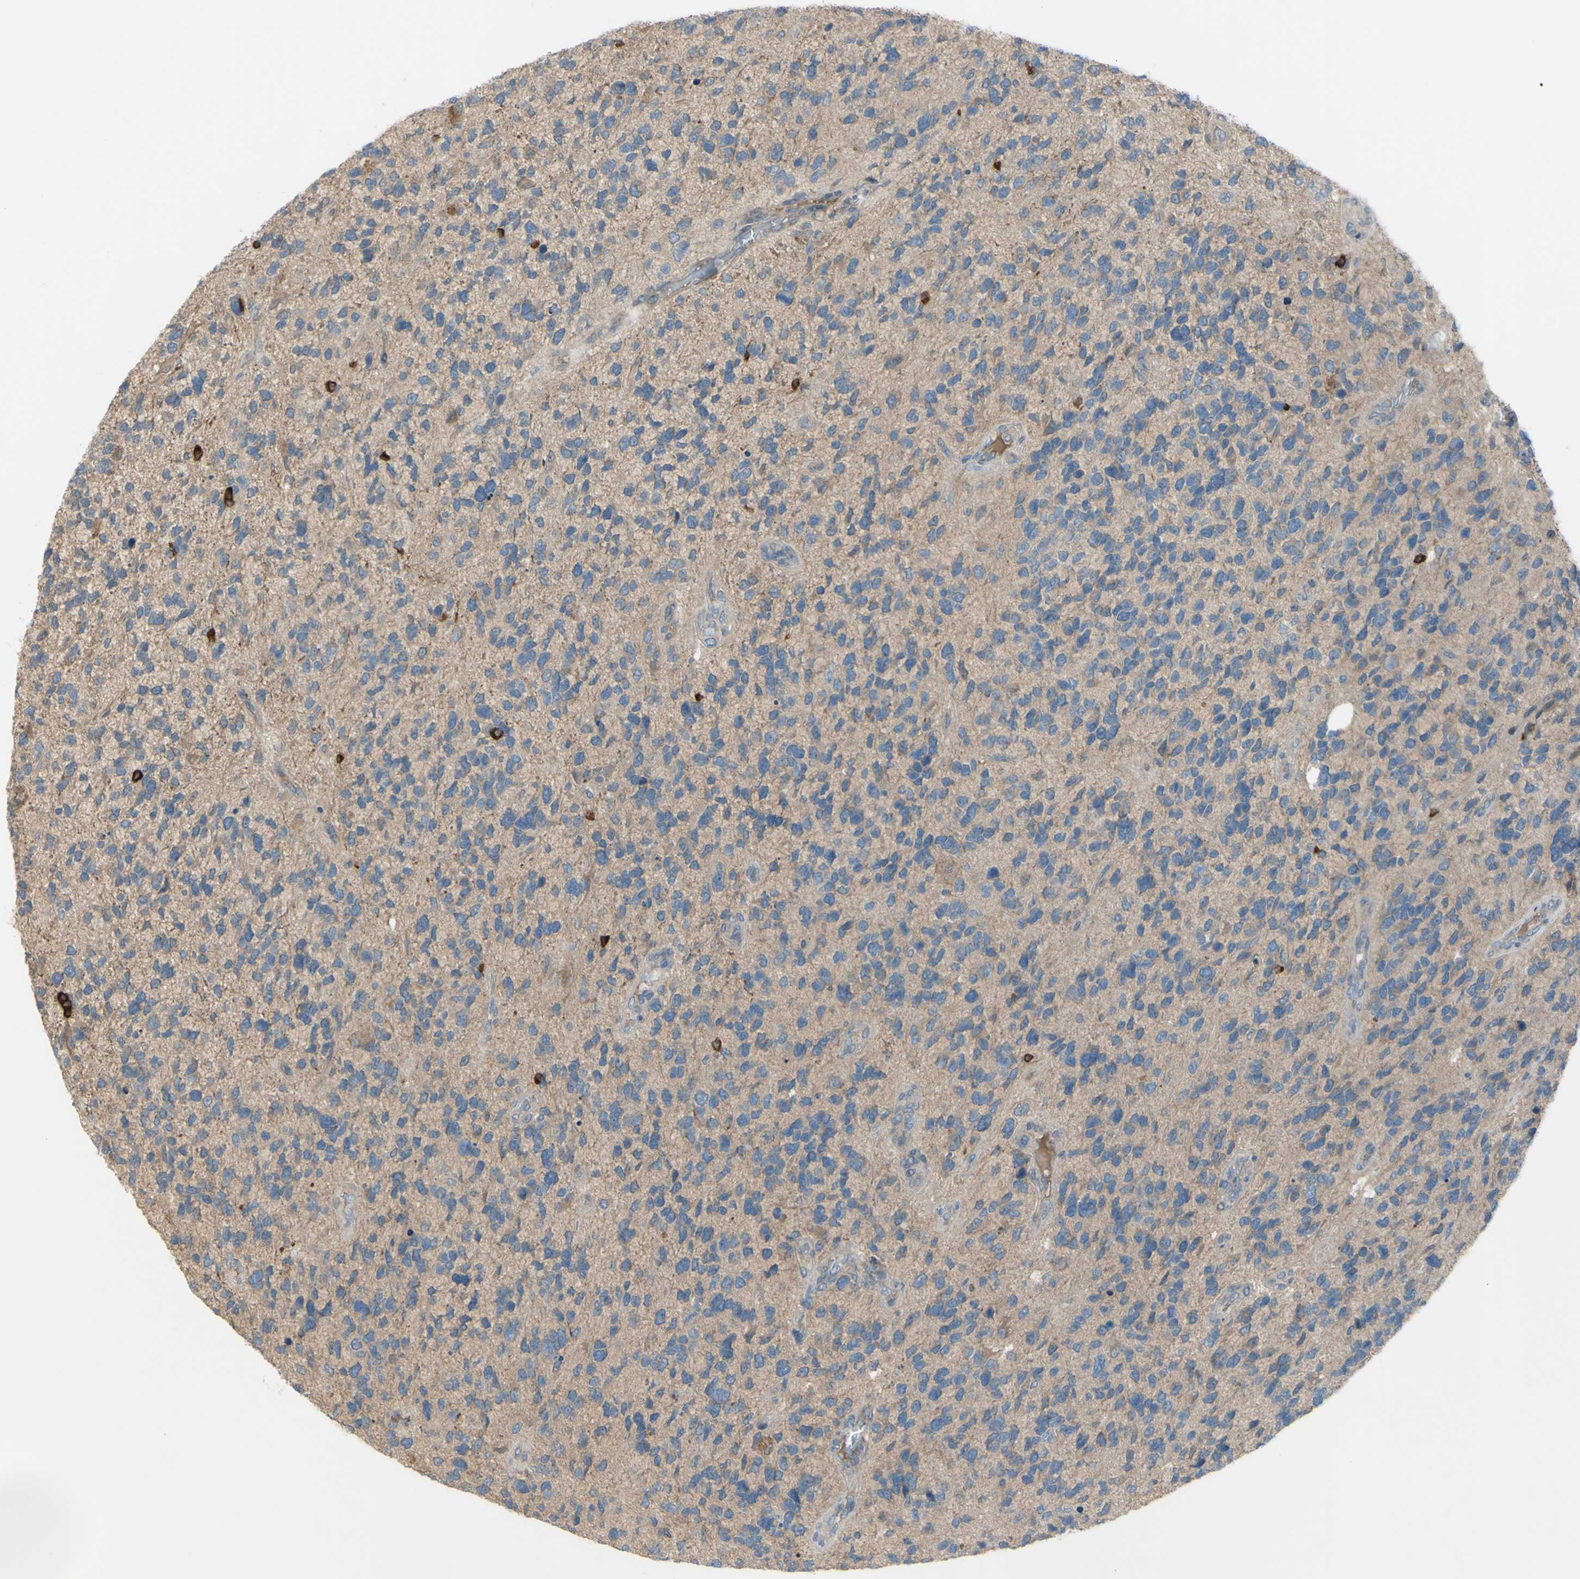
{"staining": {"intensity": "moderate", "quantity": "<25%", "location": "cytoplasmic/membranous"}, "tissue": "glioma", "cell_type": "Tumor cells", "image_type": "cancer", "snomed": [{"axis": "morphology", "description": "Glioma, malignant, High grade"}, {"axis": "topography", "description": "Brain"}], "caption": "Immunohistochemical staining of glioma displays low levels of moderate cytoplasmic/membranous expression in about <25% of tumor cells.", "gene": "AFP", "patient": {"sex": "female", "age": 58}}